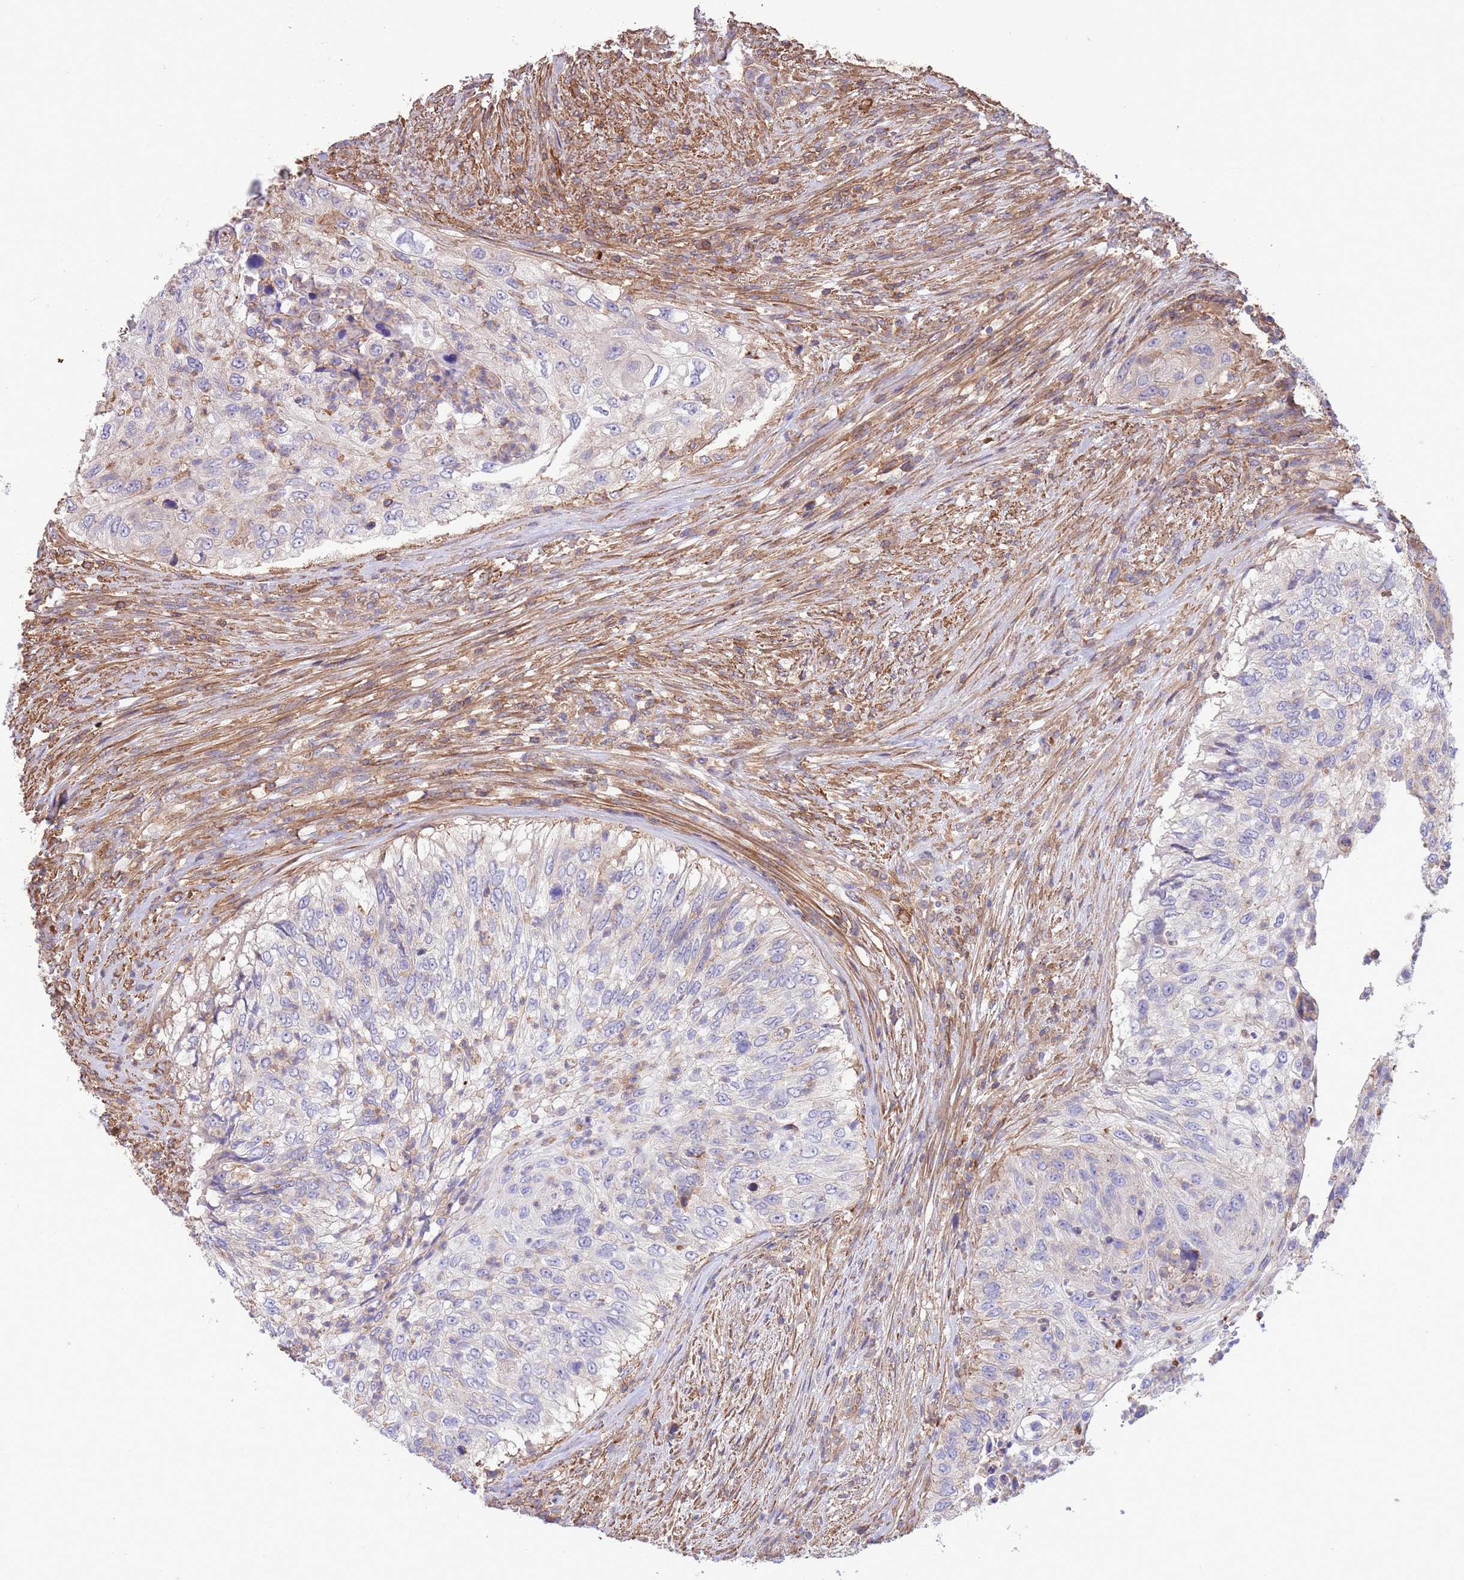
{"staining": {"intensity": "negative", "quantity": "none", "location": "none"}, "tissue": "urothelial cancer", "cell_type": "Tumor cells", "image_type": "cancer", "snomed": [{"axis": "morphology", "description": "Urothelial carcinoma, High grade"}, {"axis": "topography", "description": "Urinary bladder"}], "caption": "Immunohistochemical staining of high-grade urothelial carcinoma shows no significant staining in tumor cells.", "gene": "LRRN4CL", "patient": {"sex": "female", "age": 60}}